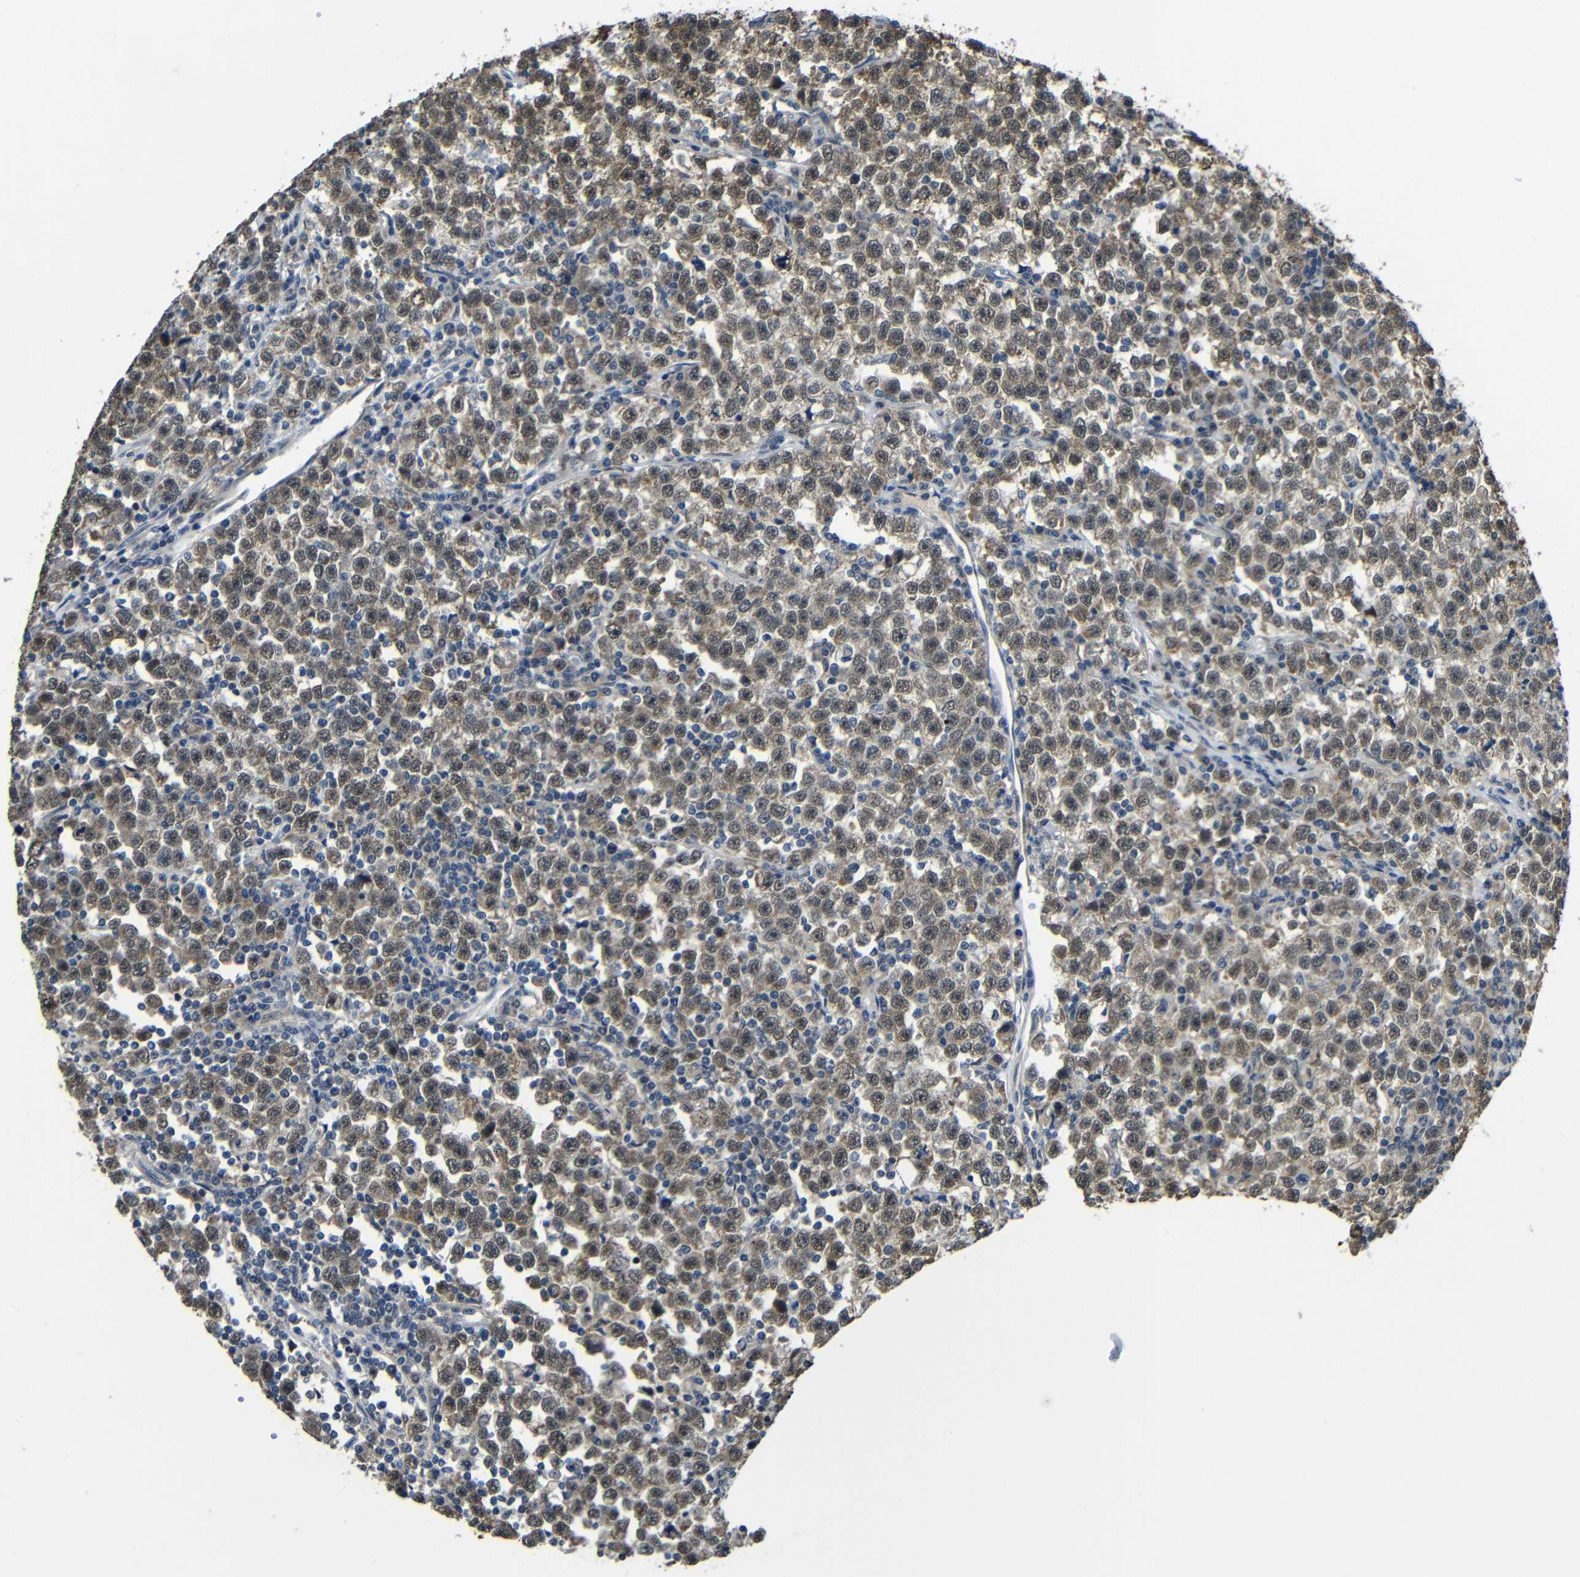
{"staining": {"intensity": "moderate", "quantity": "25%-75%", "location": "cytoplasmic/membranous"}, "tissue": "testis cancer", "cell_type": "Tumor cells", "image_type": "cancer", "snomed": [{"axis": "morphology", "description": "Seminoma, NOS"}, {"axis": "topography", "description": "Testis"}], "caption": "Testis cancer stained with a protein marker demonstrates moderate staining in tumor cells.", "gene": "FAM172A", "patient": {"sex": "male", "age": 43}}